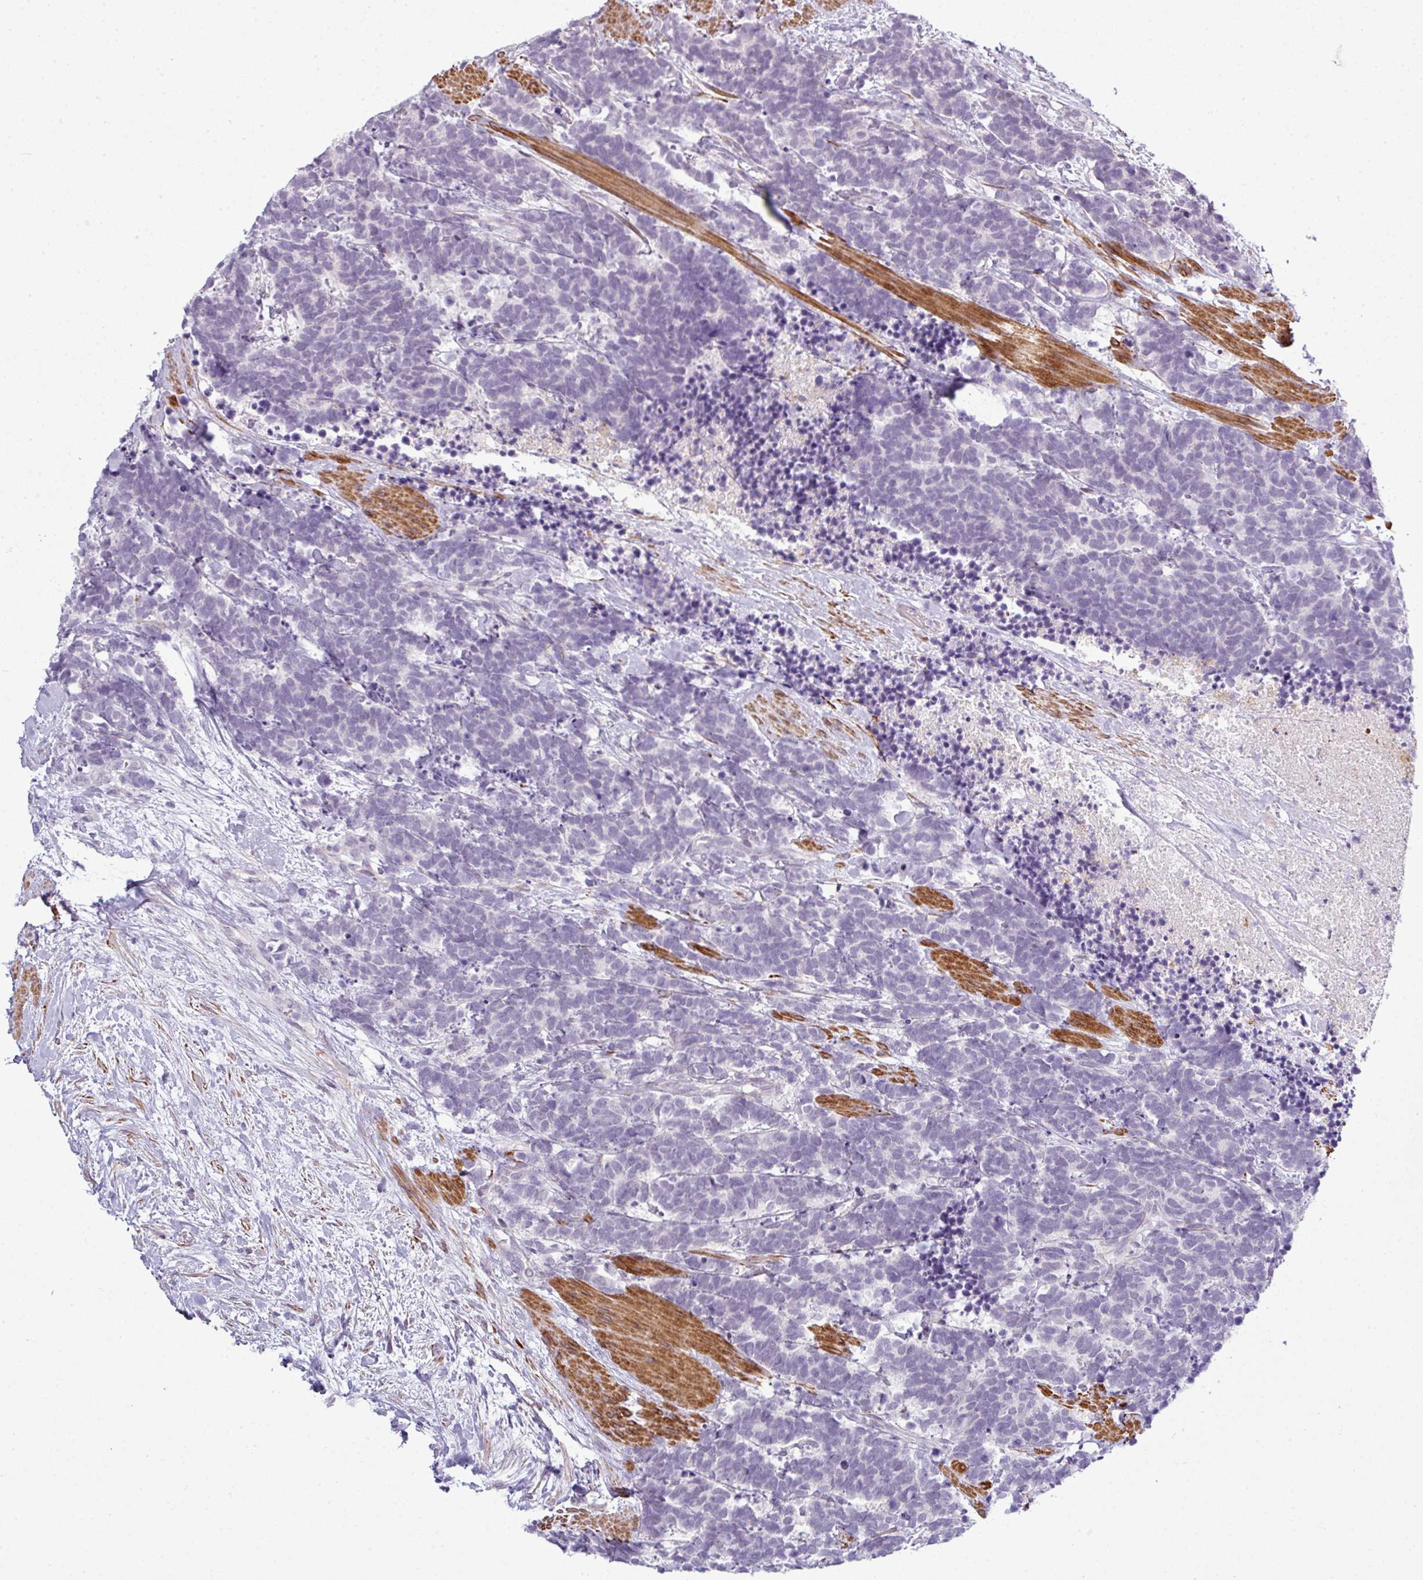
{"staining": {"intensity": "negative", "quantity": "none", "location": "none"}, "tissue": "carcinoid", "cell_type": "Tumor cells", "image_type": "cancer", "snomed": [{"axis": "morphology", "description": "Carcinoma, NOS"}, {"axis": "morphology", "description": "Carcinoid, malignant, NOS"}, {"axis": "topography", "description": "Prostate"}], "caption": "This is an IHC micrograph of human carcinoid. There is no positivity in tumor cells.", "gene": "ZNF688", "patient": {"sex": "male", "age": 57}}